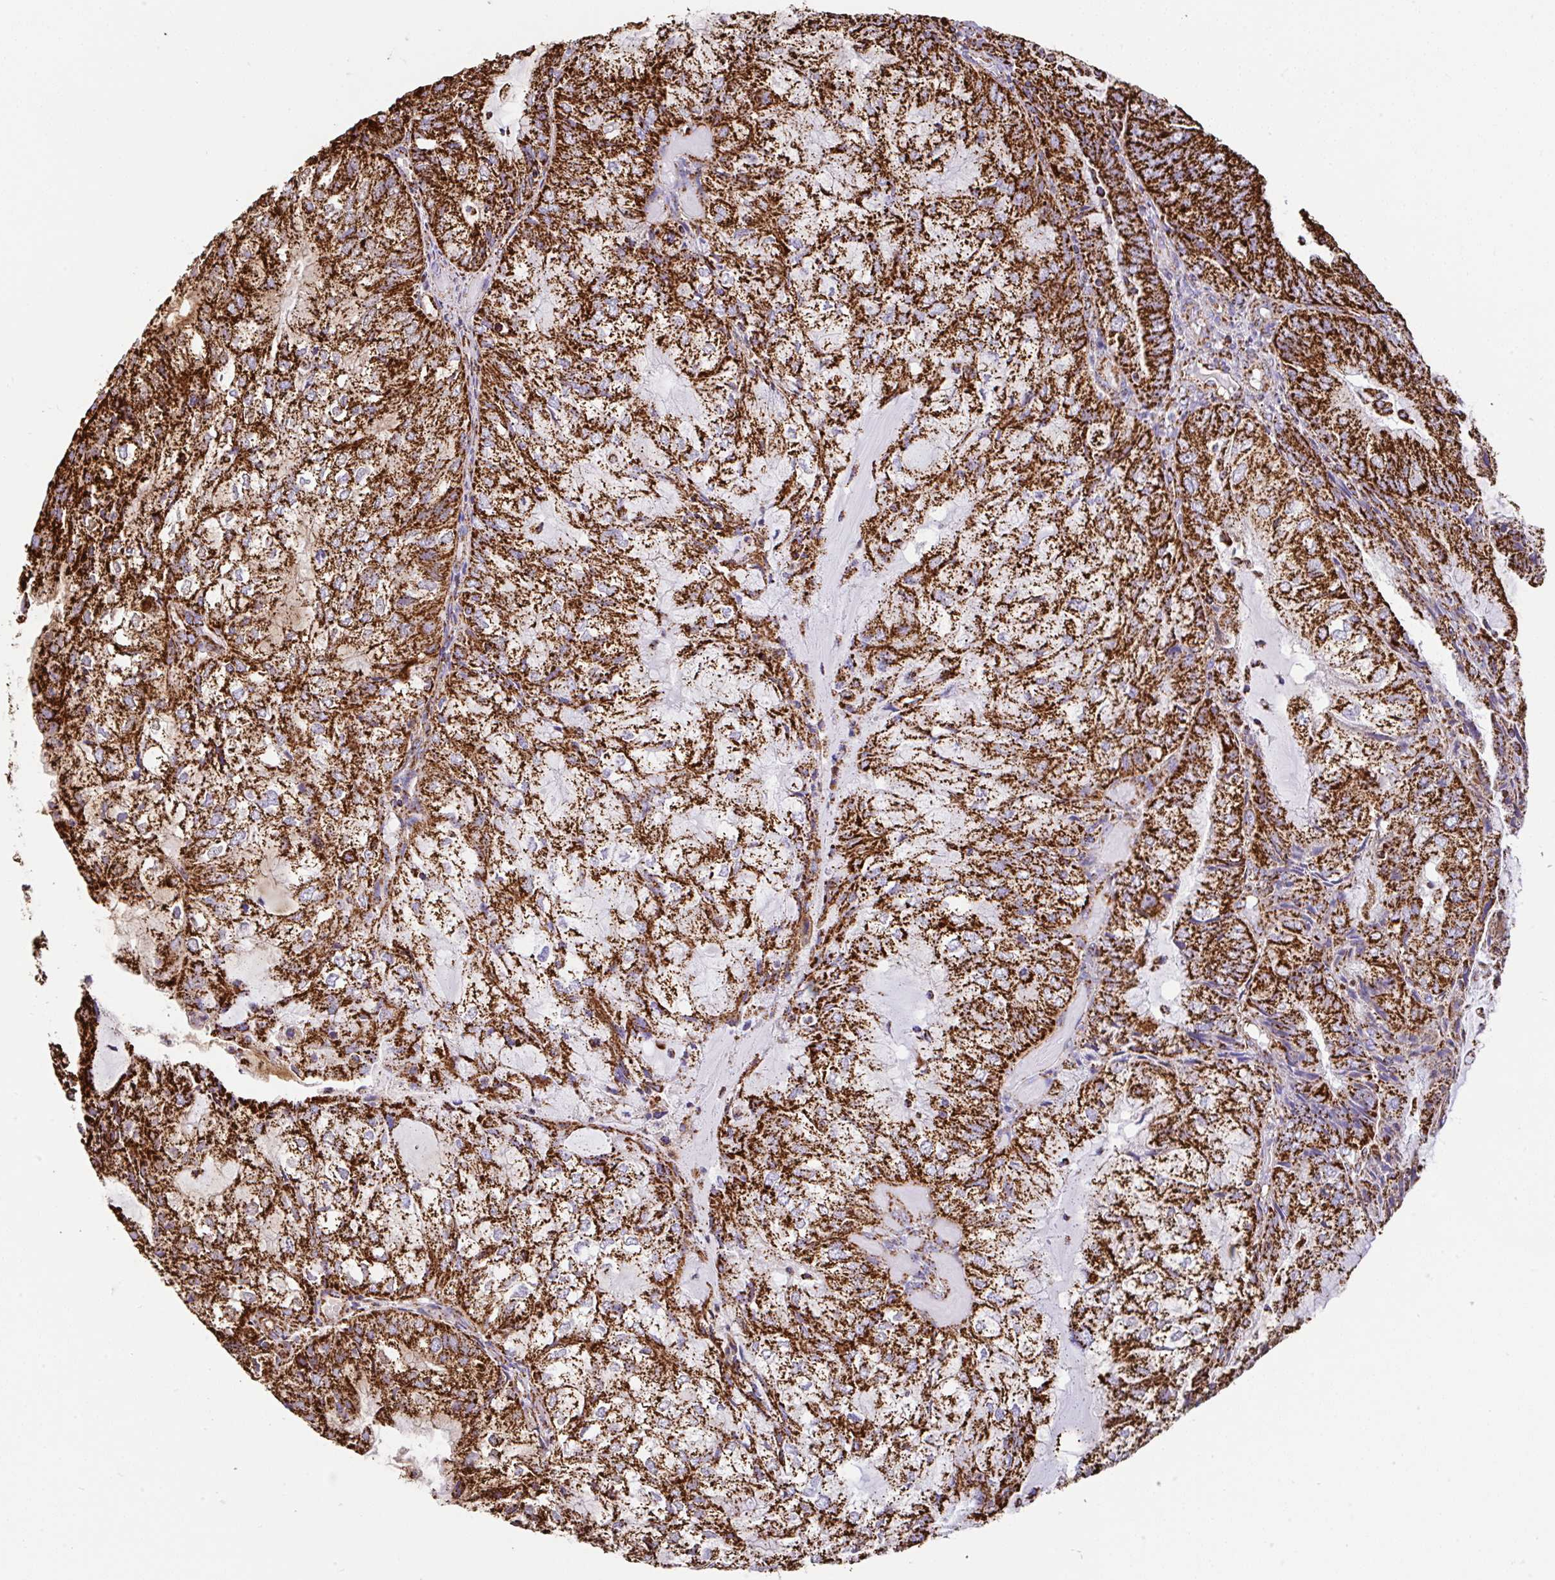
{"staining": {"intensity": "strong", "quantity": ">75%", "location": "cytoplasmic/membranous"}, "tissue": "endometrial cancer", "cell_type": "Tumor cells", "image_type": "cancer", "snomed": [{"axis": "morphology", "description": "Adenocarcinoma, NOS"}, {"axis": "topography", "description": "Endometrium"}], "caption": "Protein expression analysis of human adenocarcinoma (endometrial) reveals strong cytoplasmic/membranous positivity in approximately >75% of tumor cells.", "gene": "ANKRD33B", "patient": {"sex": "female", "age": 81}}